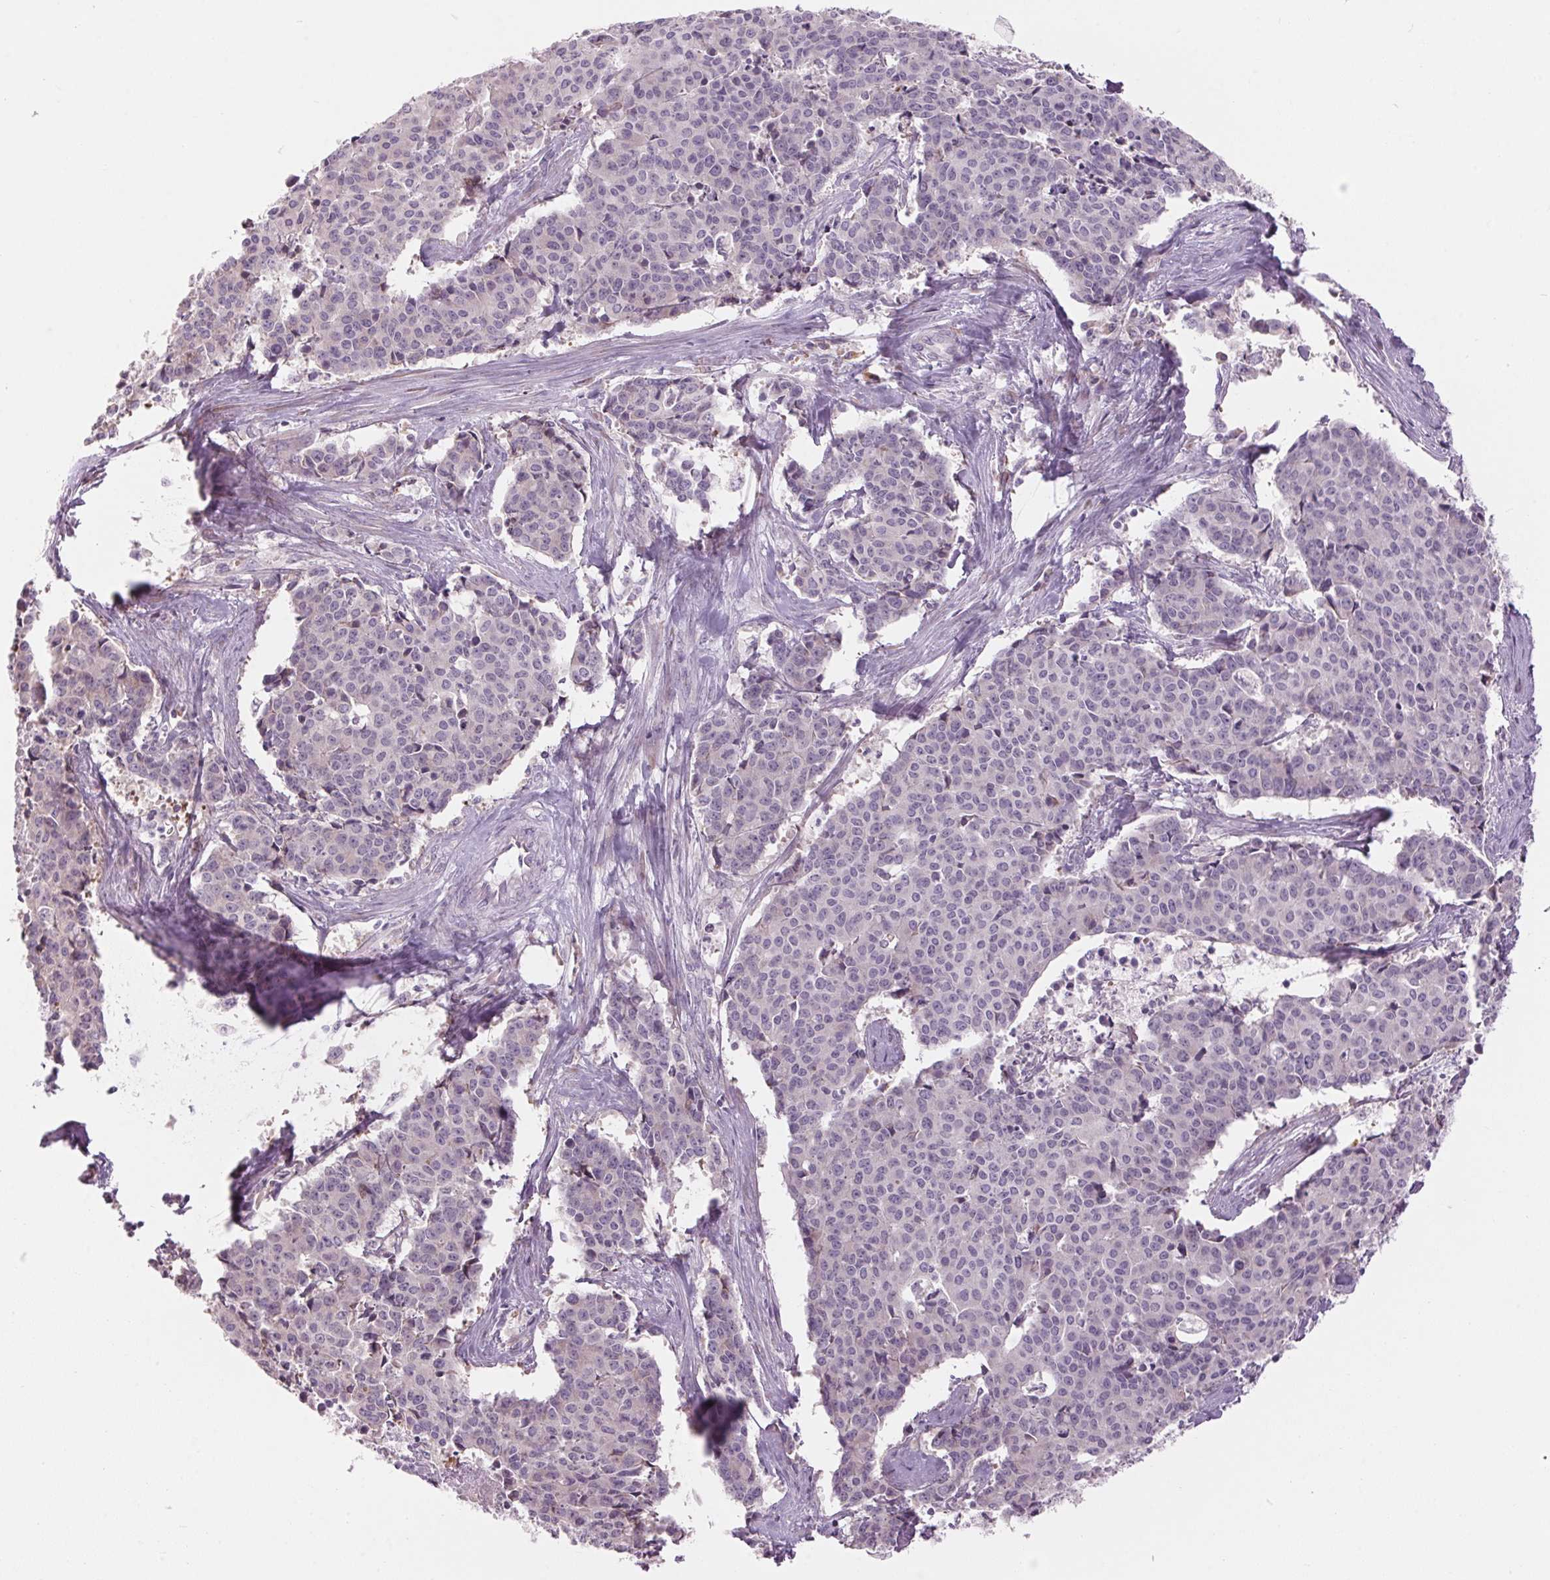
{"staining": {"intensity": "negative", "quantity": "none", "location": "none"}, "tissue": "cervical cancer", "cell_type": "Tumor cells", "image_type": "cancer", "snomed": [{"axis": "morphology", "description": "Squamous cell carcinoma, NOS"}, {"axis": "topography", "description": "Cervix"}], "caption": "Immunohistochemistry histopathology image of human cervical cancer (squamous cell carcinoma) stained for a protein (brown), which shows no expression in tumor cells.", "gene": "GNMT", "patient": {"sex": "female", "age": 28}}